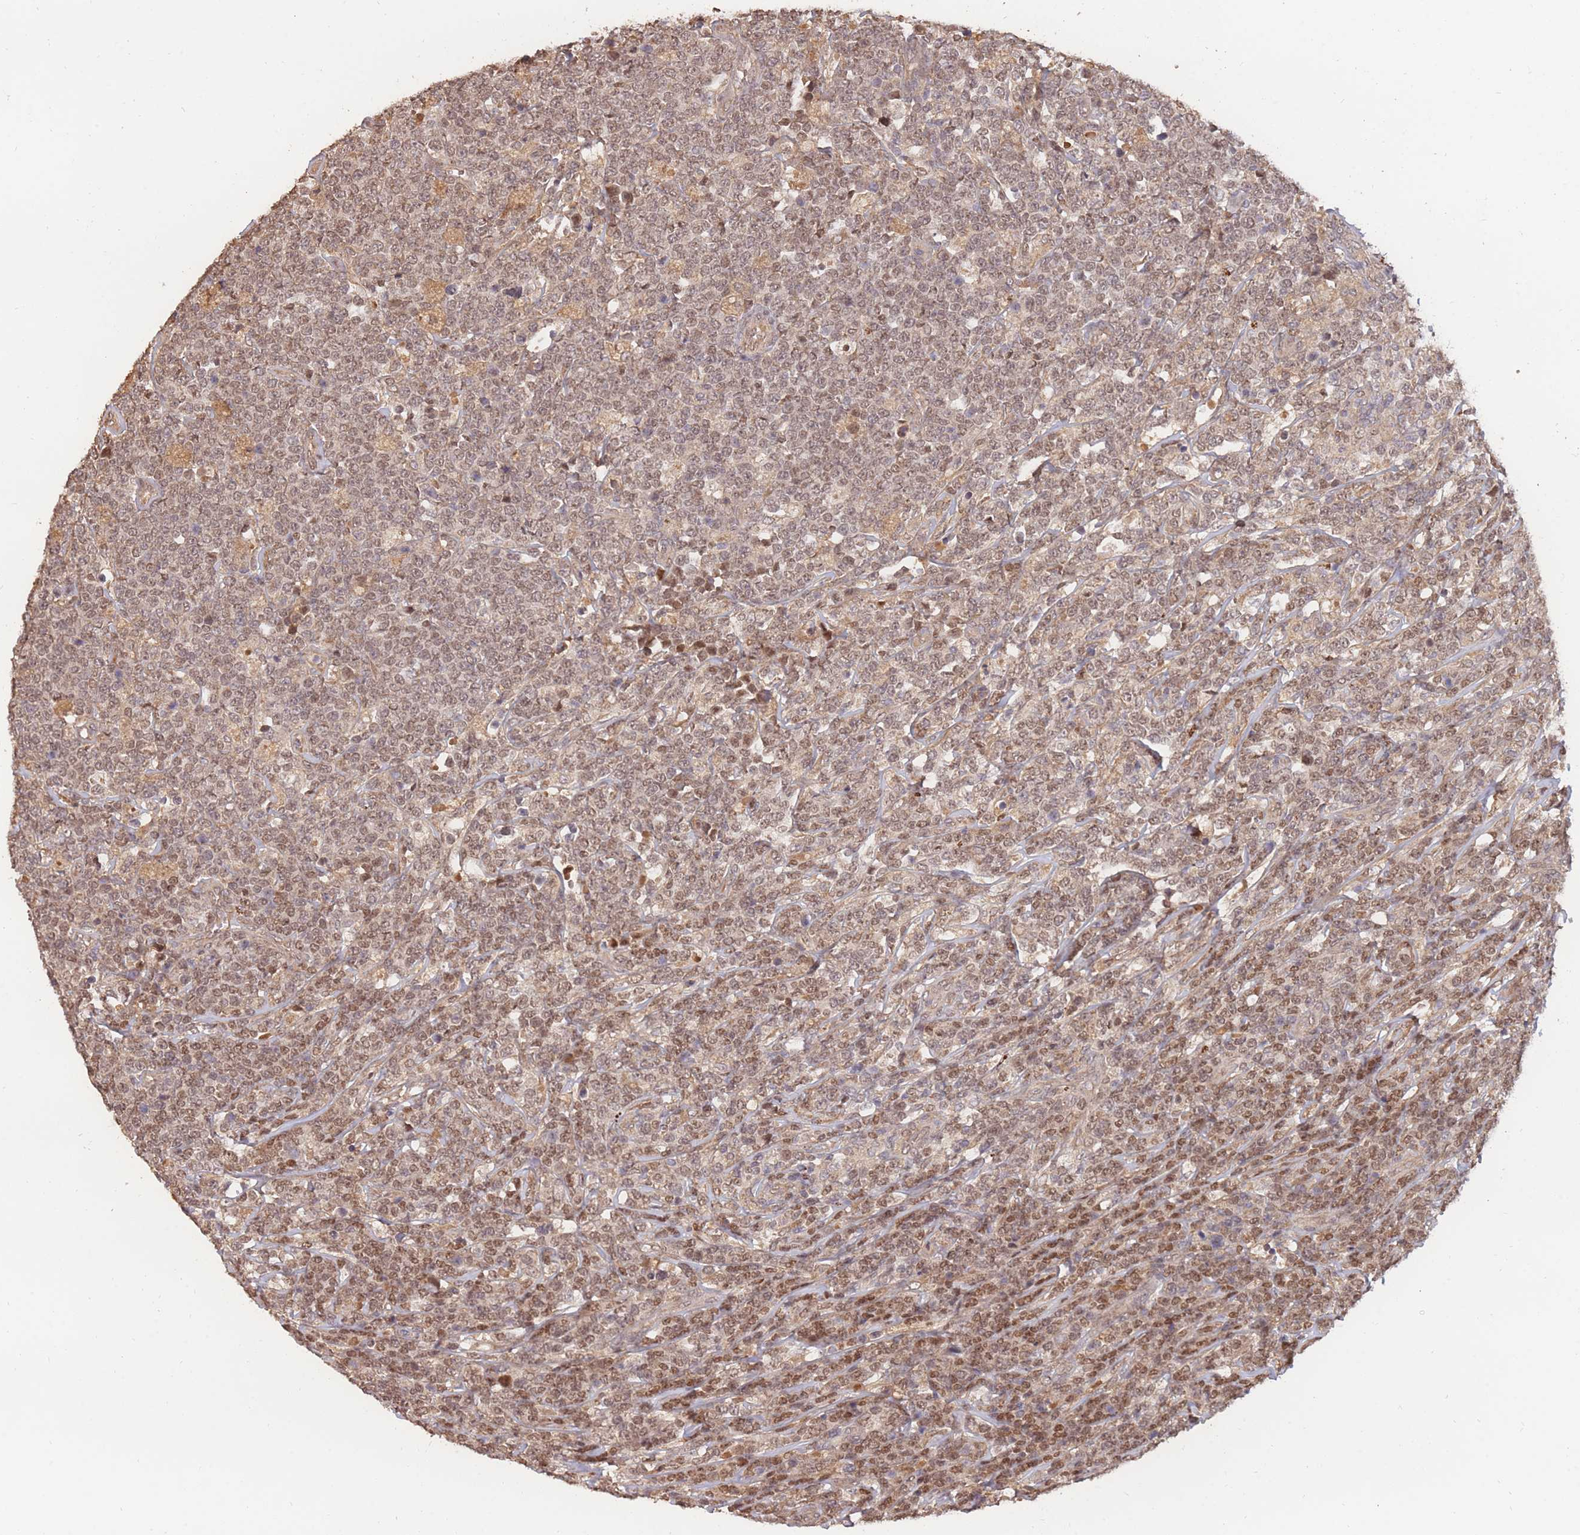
{"staining": {"intensity": "moderate", "quantity": ">75%", "location": "cytoplasmic/membranous,nuclear"}, "tissue": "lymphoma", "cell_type": "Tumor cells", "image_type": "cancer", "snomed": [{"axis": "morphology", "description": "Malignant lymphoma, non-Hodgkin's type, High grade"}, {"axis": "topography", "description": "Small intestine"}], "caption": "A medium amount of moderate cytoplasmic/membranous and nuclear expression is seen in about >75% of tumor cells in malignant lymphoma, non-Hodgkin's type (high-grade) tissue. The staining is performed using DAB (3,3'-diaminobenzidine) brown chromogen to label protein expression. The nuclei are counter-stained blue using hematoxylin.", "gene": "RGS14", "patient": {"sex": "male", "age": 8}}